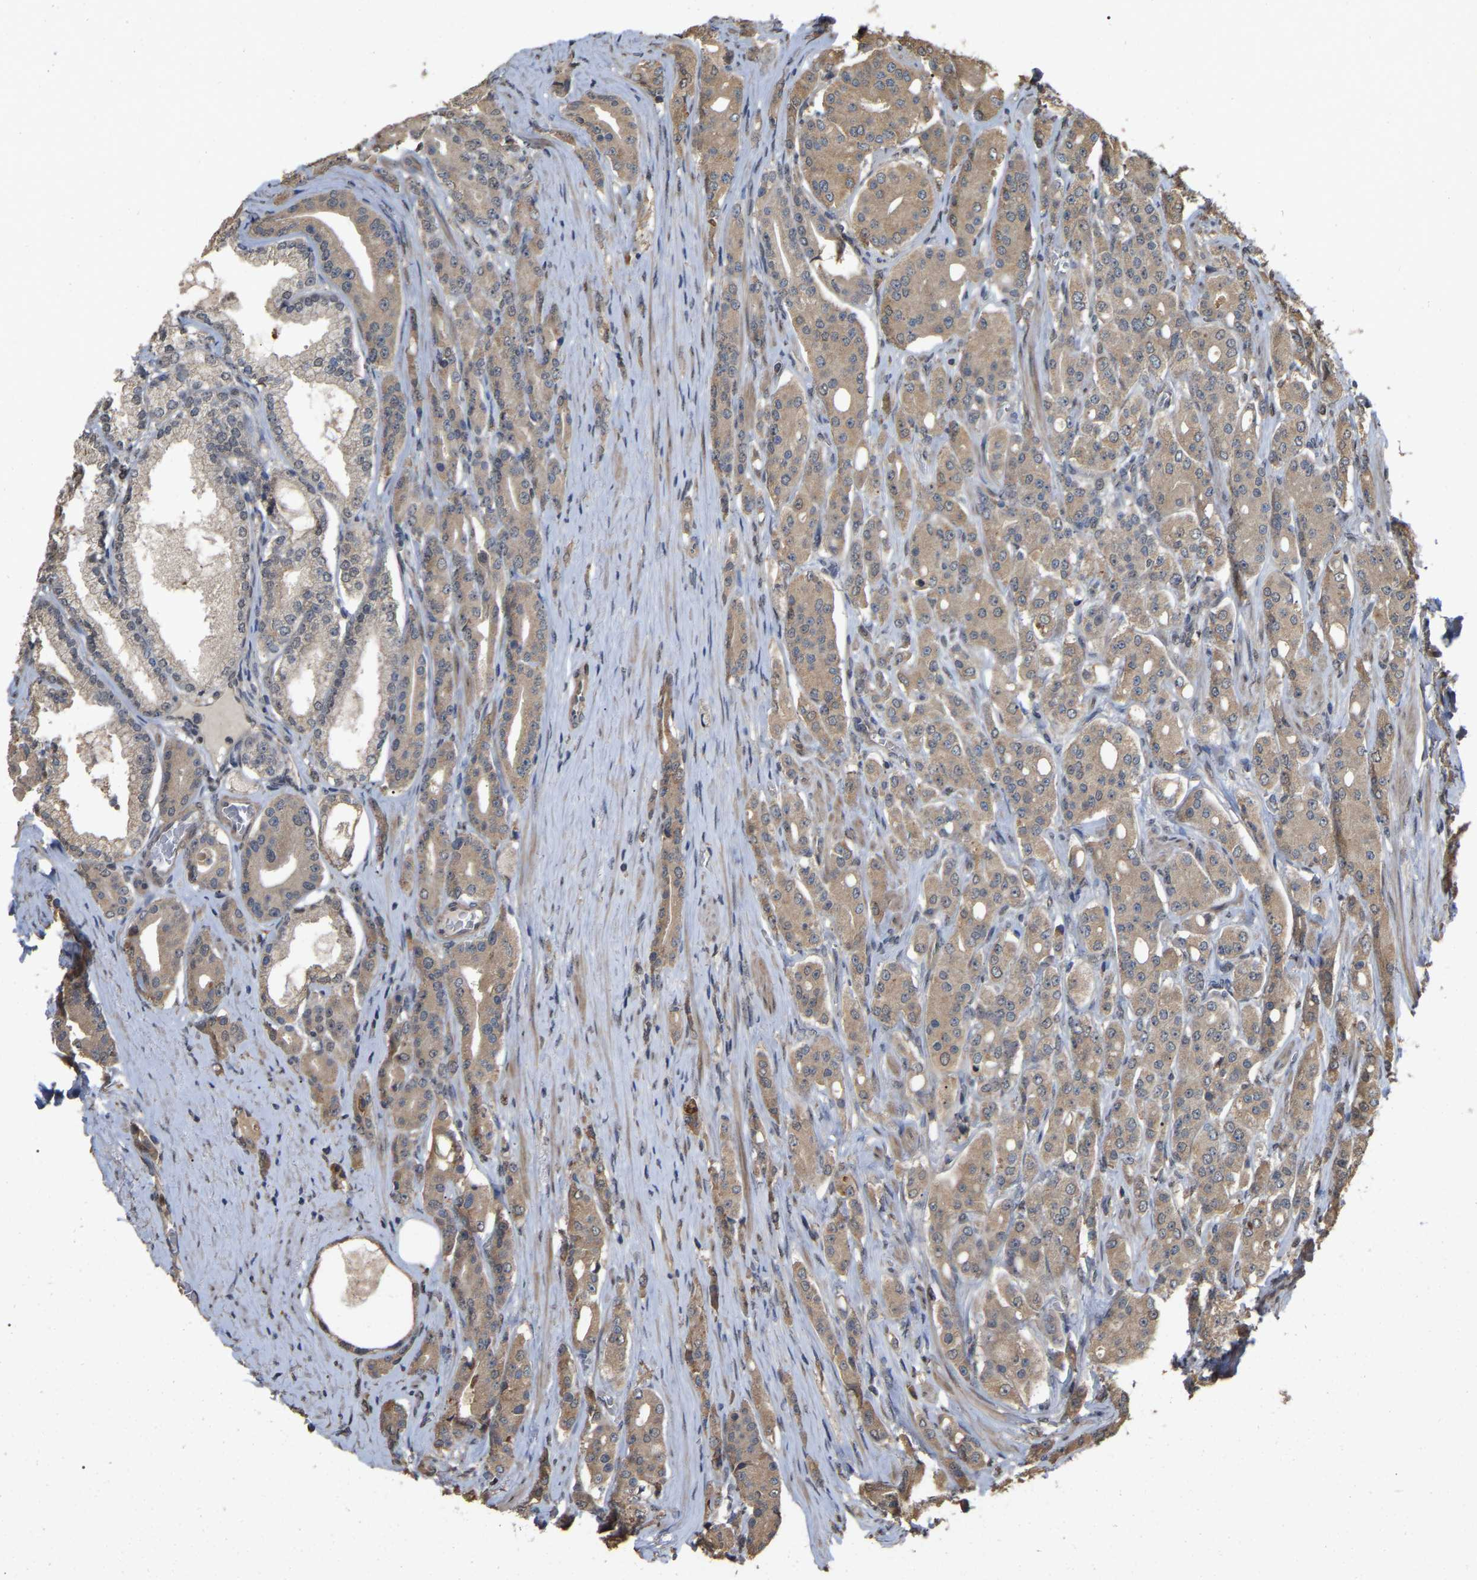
{"staining": {"intensity": "weak", "quantity": ">75%", "location": "cytoplasmic/membranous"}, "tissue": "prostate cancer", "cell_type": "Tumor cells", "image_type": "cancer", "snomed": [{"axis": "morphology", "description": "Adenocarcinoma, High grade"}, {"axis": "topography", "description": "Prostate"}], "caption": "Immunohistochemistry (IHC) (DAB) staining of human prostate adenocarcinoma (high-grade) demonstrates weak cytoplasmic/membranous protein staining in about >75% of tumor cells.", "gene": "FAM219A", "patient": {"sex": "male", "age": 71}}